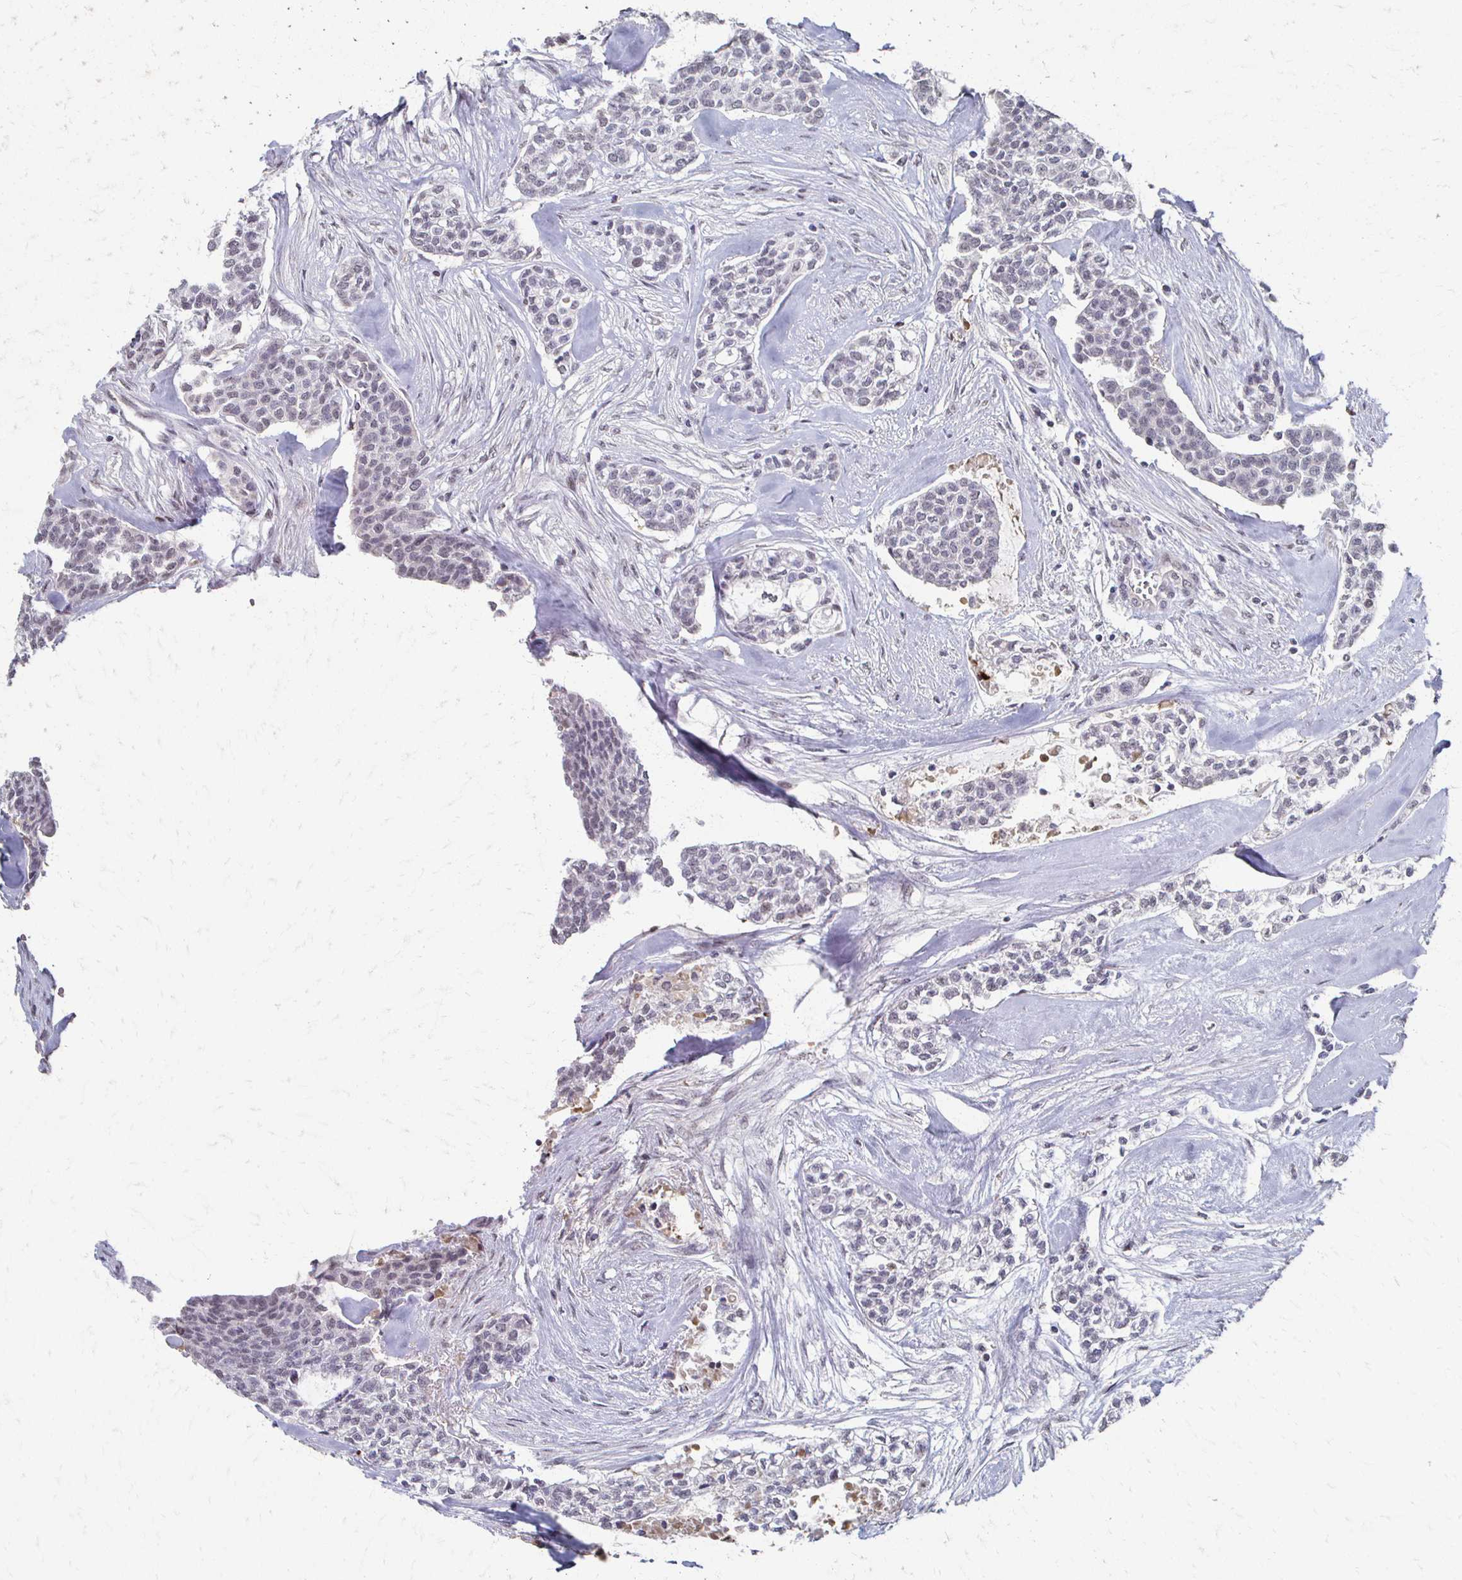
{"staining": {"intensity": "negative", "quantity": "none", "location": "none"}, "tissue": "head and neck cancer", "cell_type": "Tumor cells", "image_type": "cancer", "snomed": [{"axis": "morphology", "description": "Adenocarcinoma, NOS"}, {"axis": "topography", "description": "Head-Neck"}], "caption": "A histopathology image of head and neck adenocarcinoma stained for a protein shows no brown staining in tumor cells.", "gene": "DAB1", "patient": {"sex": "male", "age": 81}}